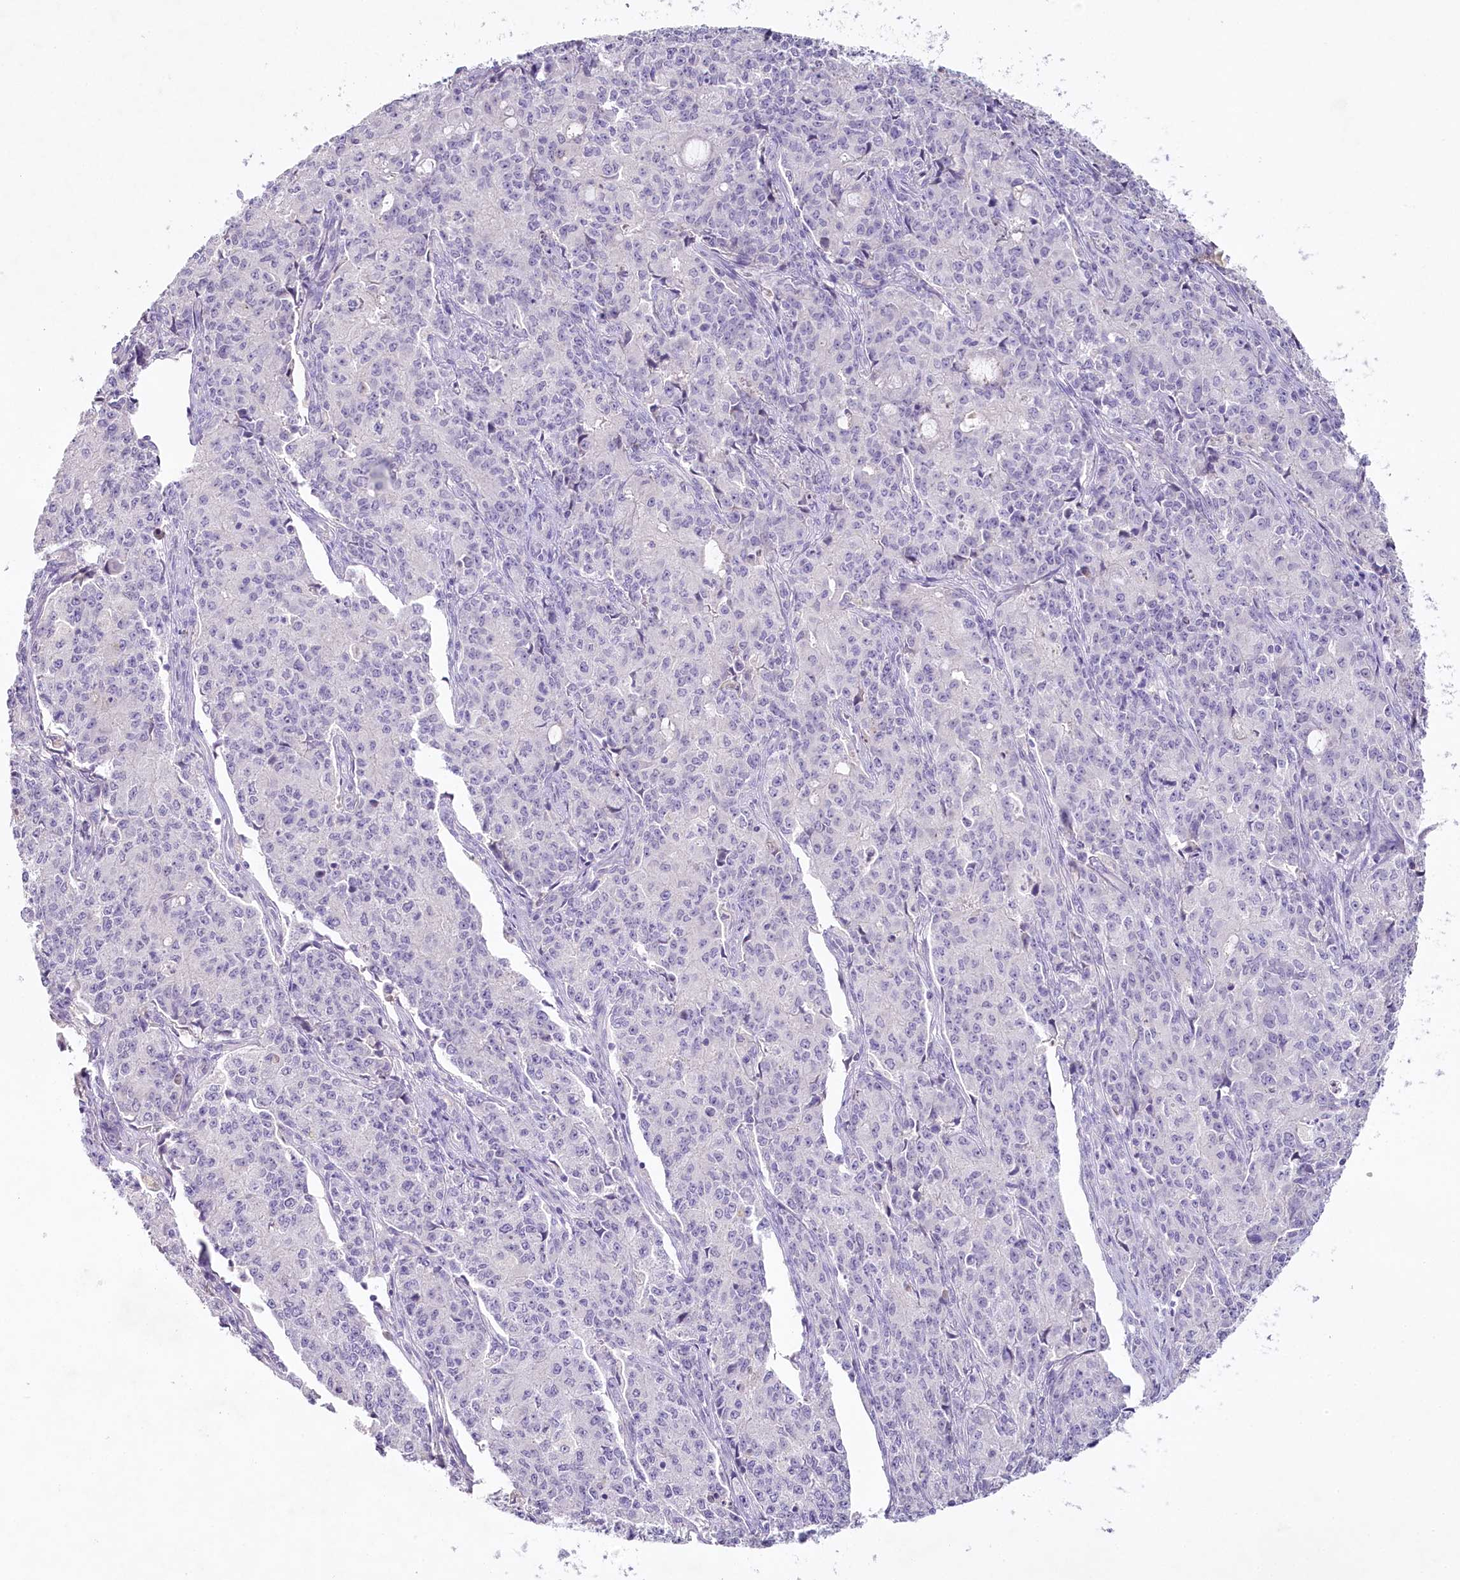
{"staining": {"intensity": "negative", "quantity": "none", "location": "none"}, "tissue": "endometrial cancer", "cell_type": "Tumor cells", "image_type": "cancer", "snomed": [{"axis": "morphology", "description": "Adenocarcinoma, NOS"}, {"axis": "topography", "description": "Endometrium"}], "caption": "Adenocarcinoma (endometrial) stained for a protein using immunohistochemistry (IHC) exhibits no staining tumor cells.", "gene": "HPD", "patient": {"sex": "female", "age": 50}}